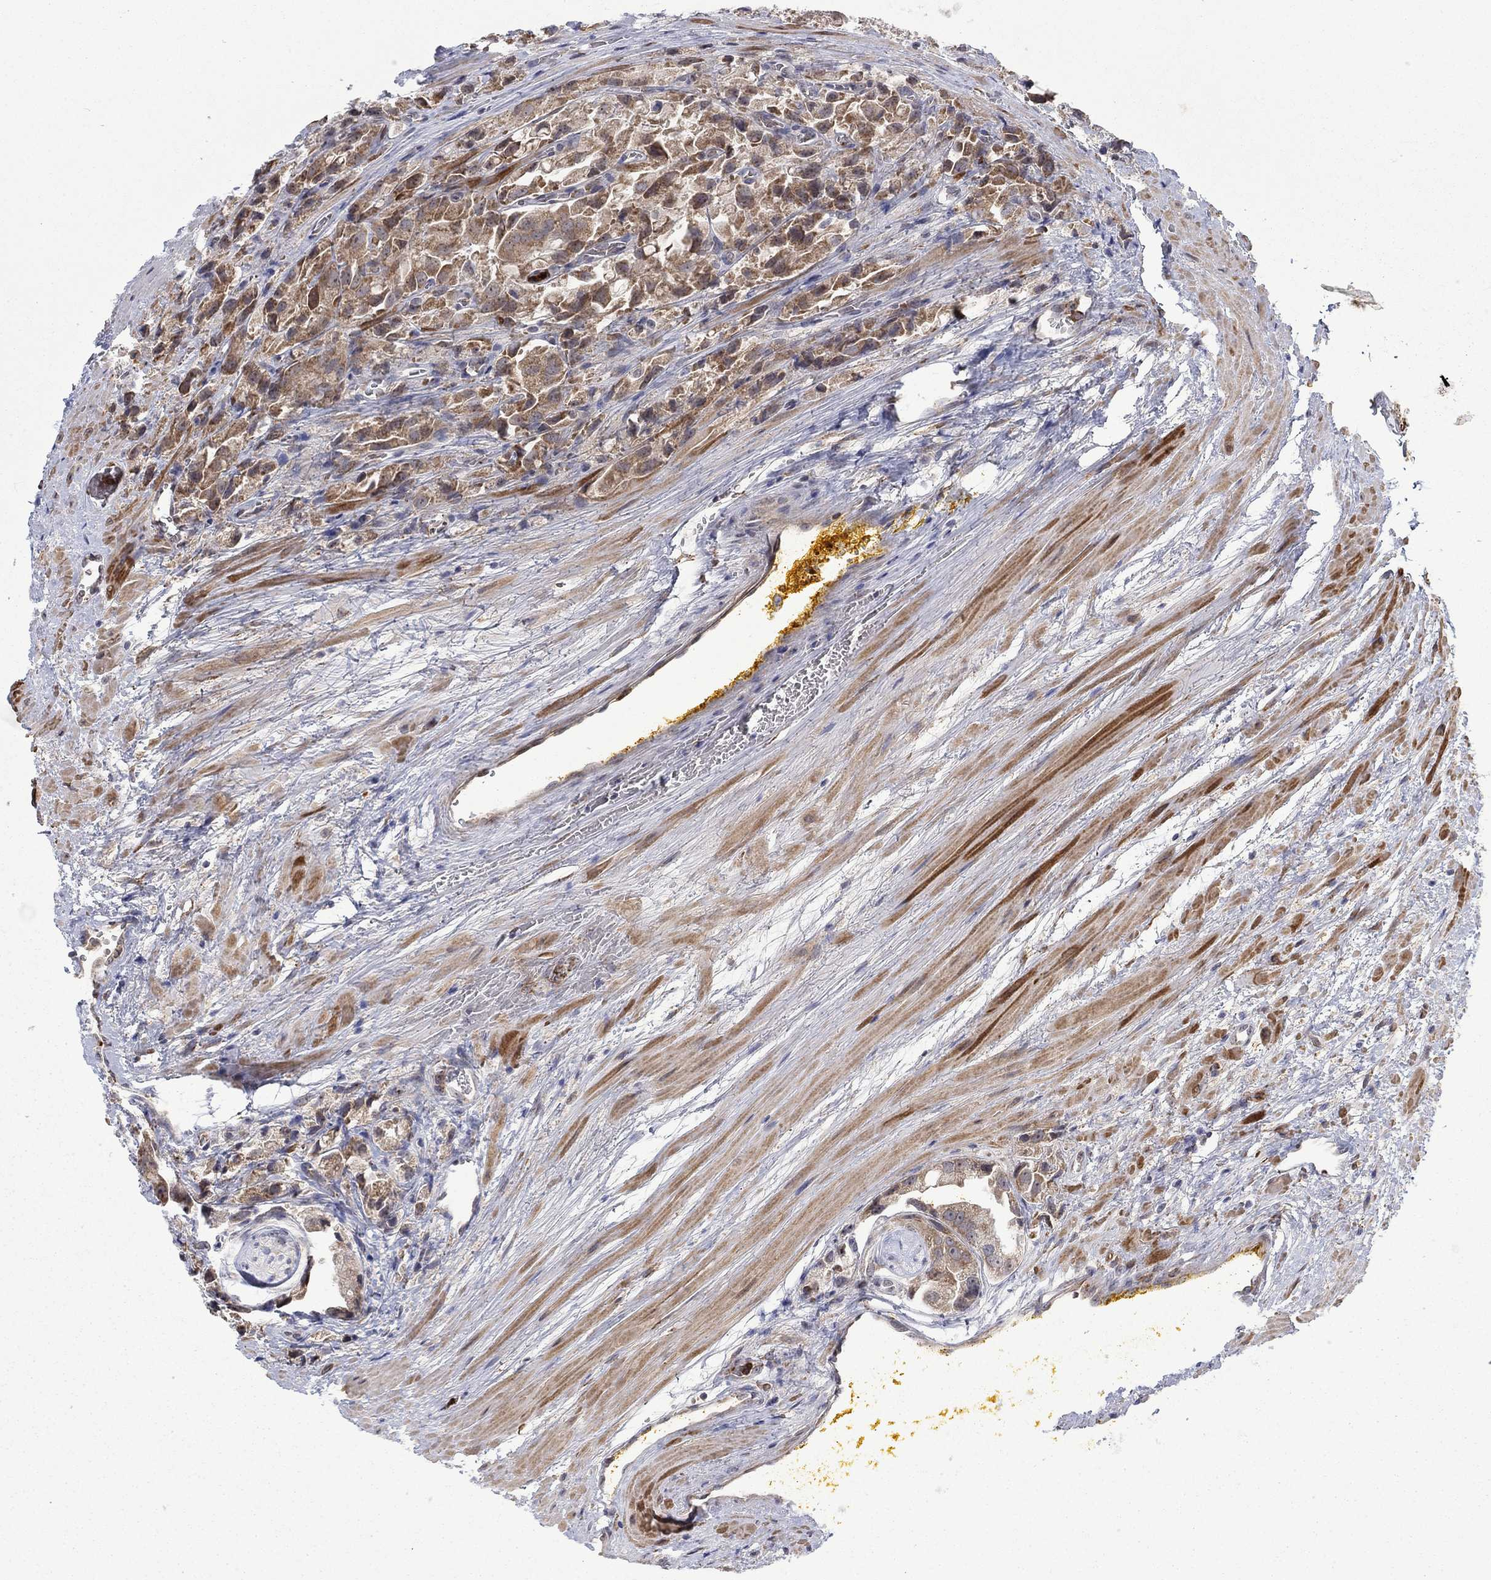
{"staining": {"intensity": "negative", "quantity": "none", "location": "none"}, "tissue": "prostate cancer", "cell_type": "Tumor cells", "image_type": "cancer", "snomed": [{"axis": "morphology", "description": "Adenocarcinoma, NOS"}, {"axis": "topography", "description": "Prostate and seminal vesicle, NOS"}, {"axis": "topography", "description": "Prostate"}], "caption": "Prostate cancer was stained to show a protein in brown. There is no significant positivity in tumor cells. (Stains: DAB (3,3'-diaminobenzidine) immunohistochemistry (IHC) with hematoxylin counter stain, Microscopy: brightfield microscopy at high magnification).", "gene": "MTRFR", "patient": {"sex": "male", "age": 67}}